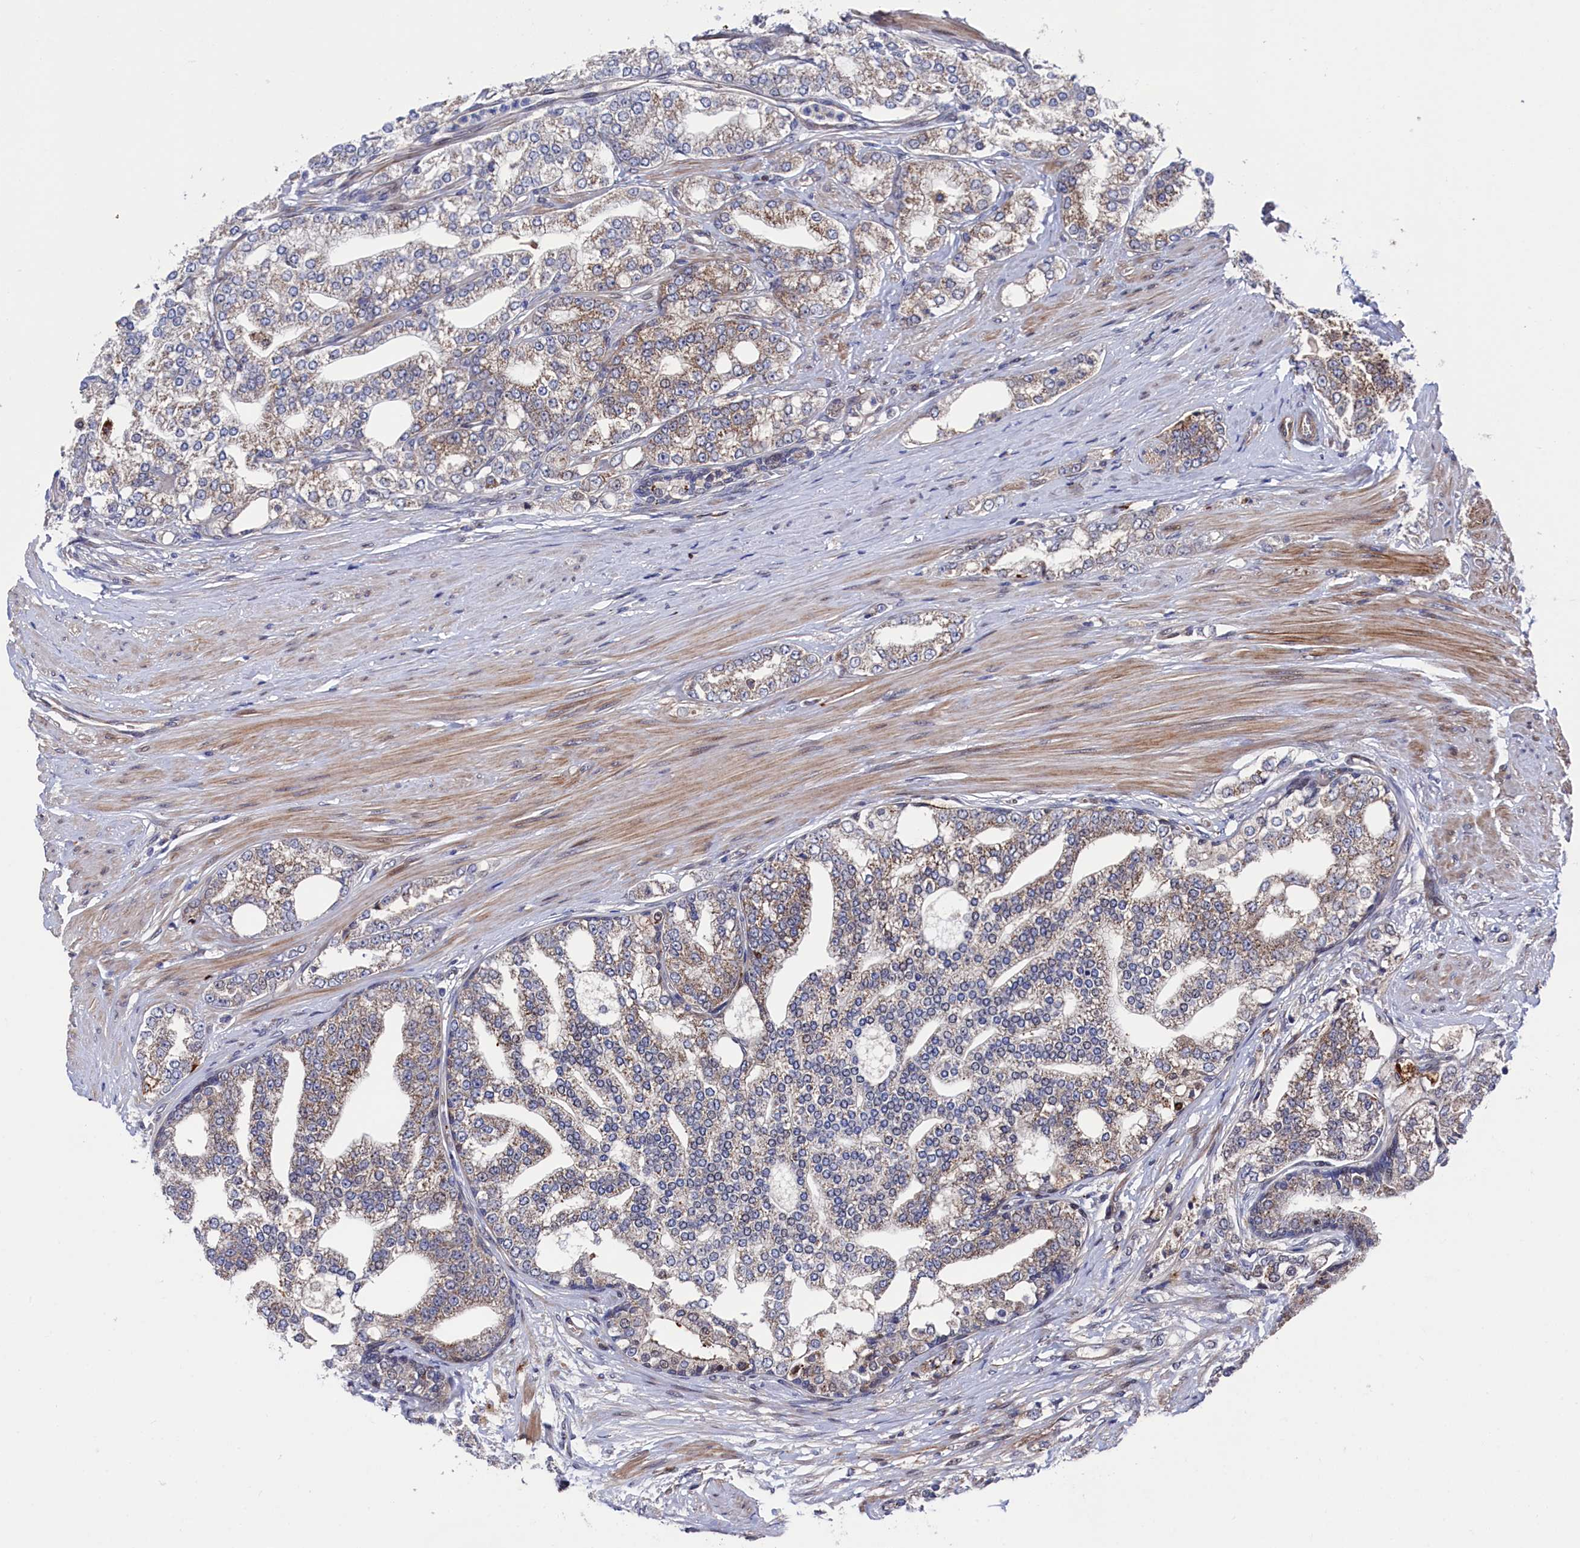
{"staining": {"intensity": "weak", "quantity": "25%-75%", "location": "cytoplasmic/membranous"}, "tissue": "prostate cancer", "cell_type": "Tumor cells", "image_type": "cancer", "snomed": [{"axis": "morphology", "description": "Adenocarcinoma, High grade"}, {"axis": "topography", "description": "Prostate"}], "caption": "This histopathology image exhibits prostate cancer stained with immunohistochemistry (IHC) to label a protein in brown. The cytoplasmic/membranous of tumor cells show weak positivity for the protein. Nuclei are counter-stained blue.", "gene": "ZNF891", "patient": {"sex": "male", "age": 64}}